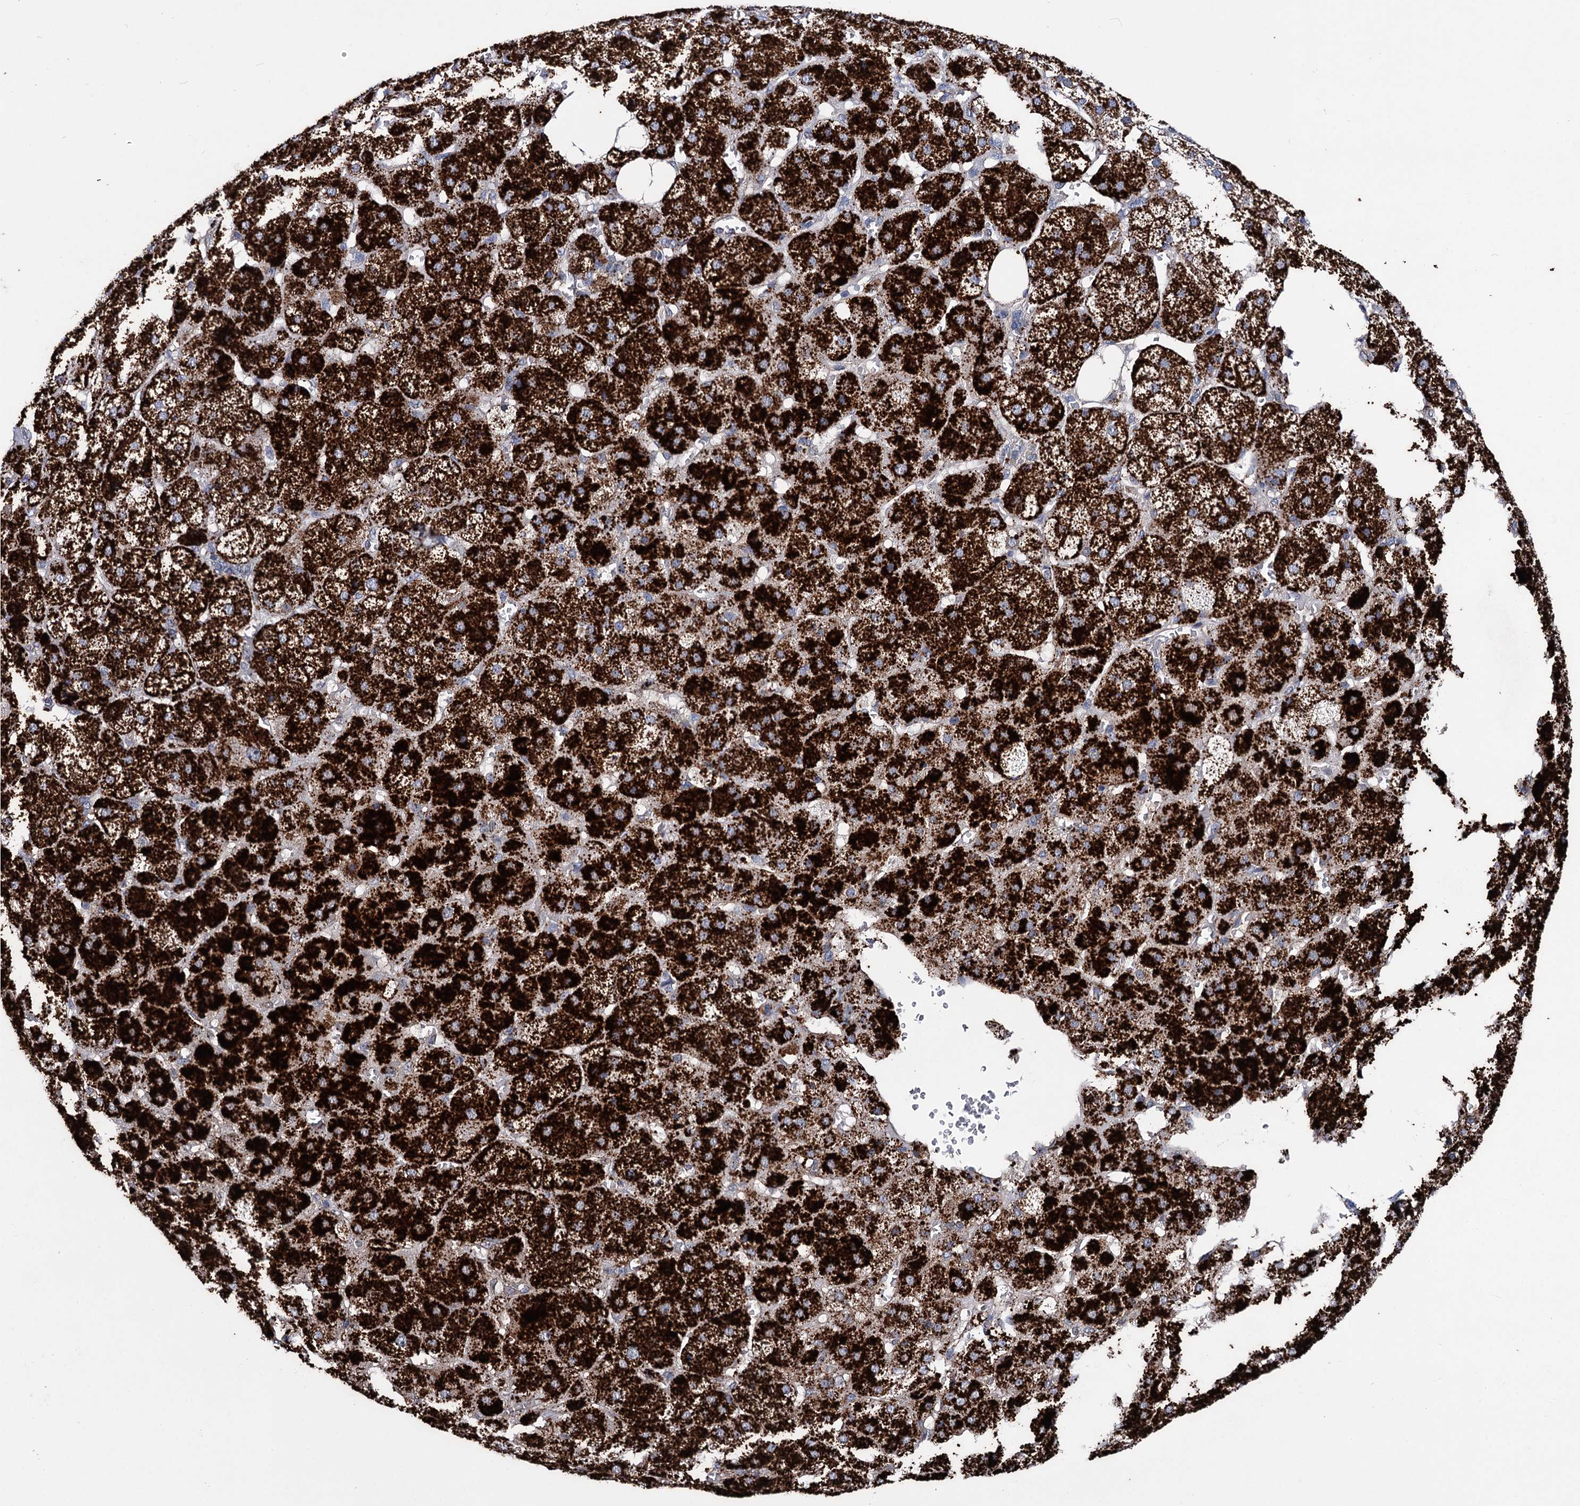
{"staining": {"intensity": "strong", "quantity": ">75%", "location": "cytoplasmic/membranous"}, "tissue": "adrenal gland", "cell_type": "Glandular cells", "image_type": "normal", "snomed": [{"axis": "morphology", "description": "Normal tissue, NOS"}, {"axis": "topography", "description": "Adrenal gland"}], "caption": "This is a histology image of immunohistochemistry (IHC) staining of benign adrenal gland, which shows strong expression in the cytoplasmic/membranous of glandular cells.", "gene": "SCPEP1", "patient": {"sex": "female", "age": 57}}